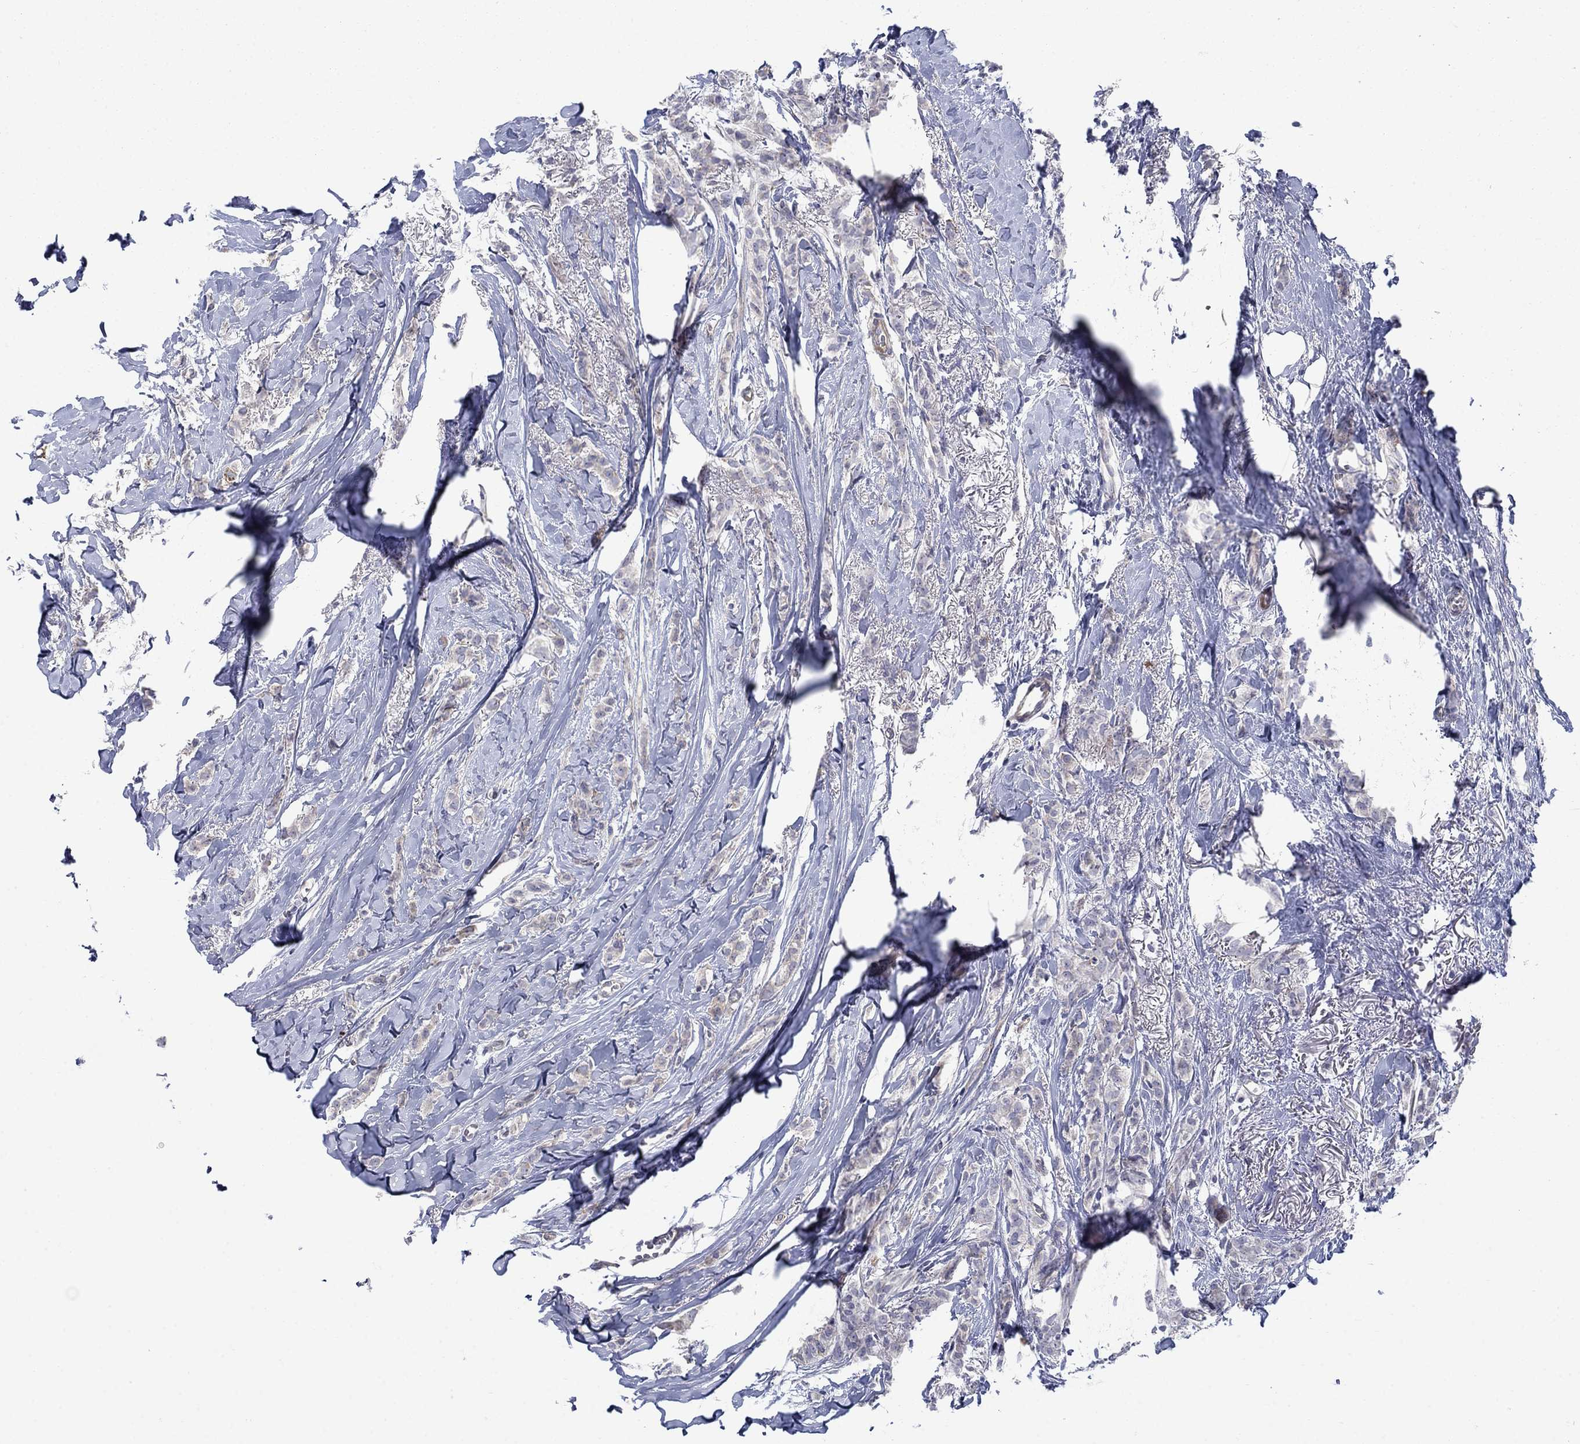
{"staining": {"intensity": "negative", "quantity": "none", "location": "none"}, "tissue": "breast cancer", "cell_type": "Tumor cells", "image_type": "cancer", "snomed": [{"axis": "morphology", "description": "Duct carcinoma"}, {"axis": "topography", "description": "Breast"}], "caption": "Histopathology image shows no significant protein positivity in tumor cells of breast cancer.", "gene": "FXR1", "patient": {"sex": "female", "age": 85}}